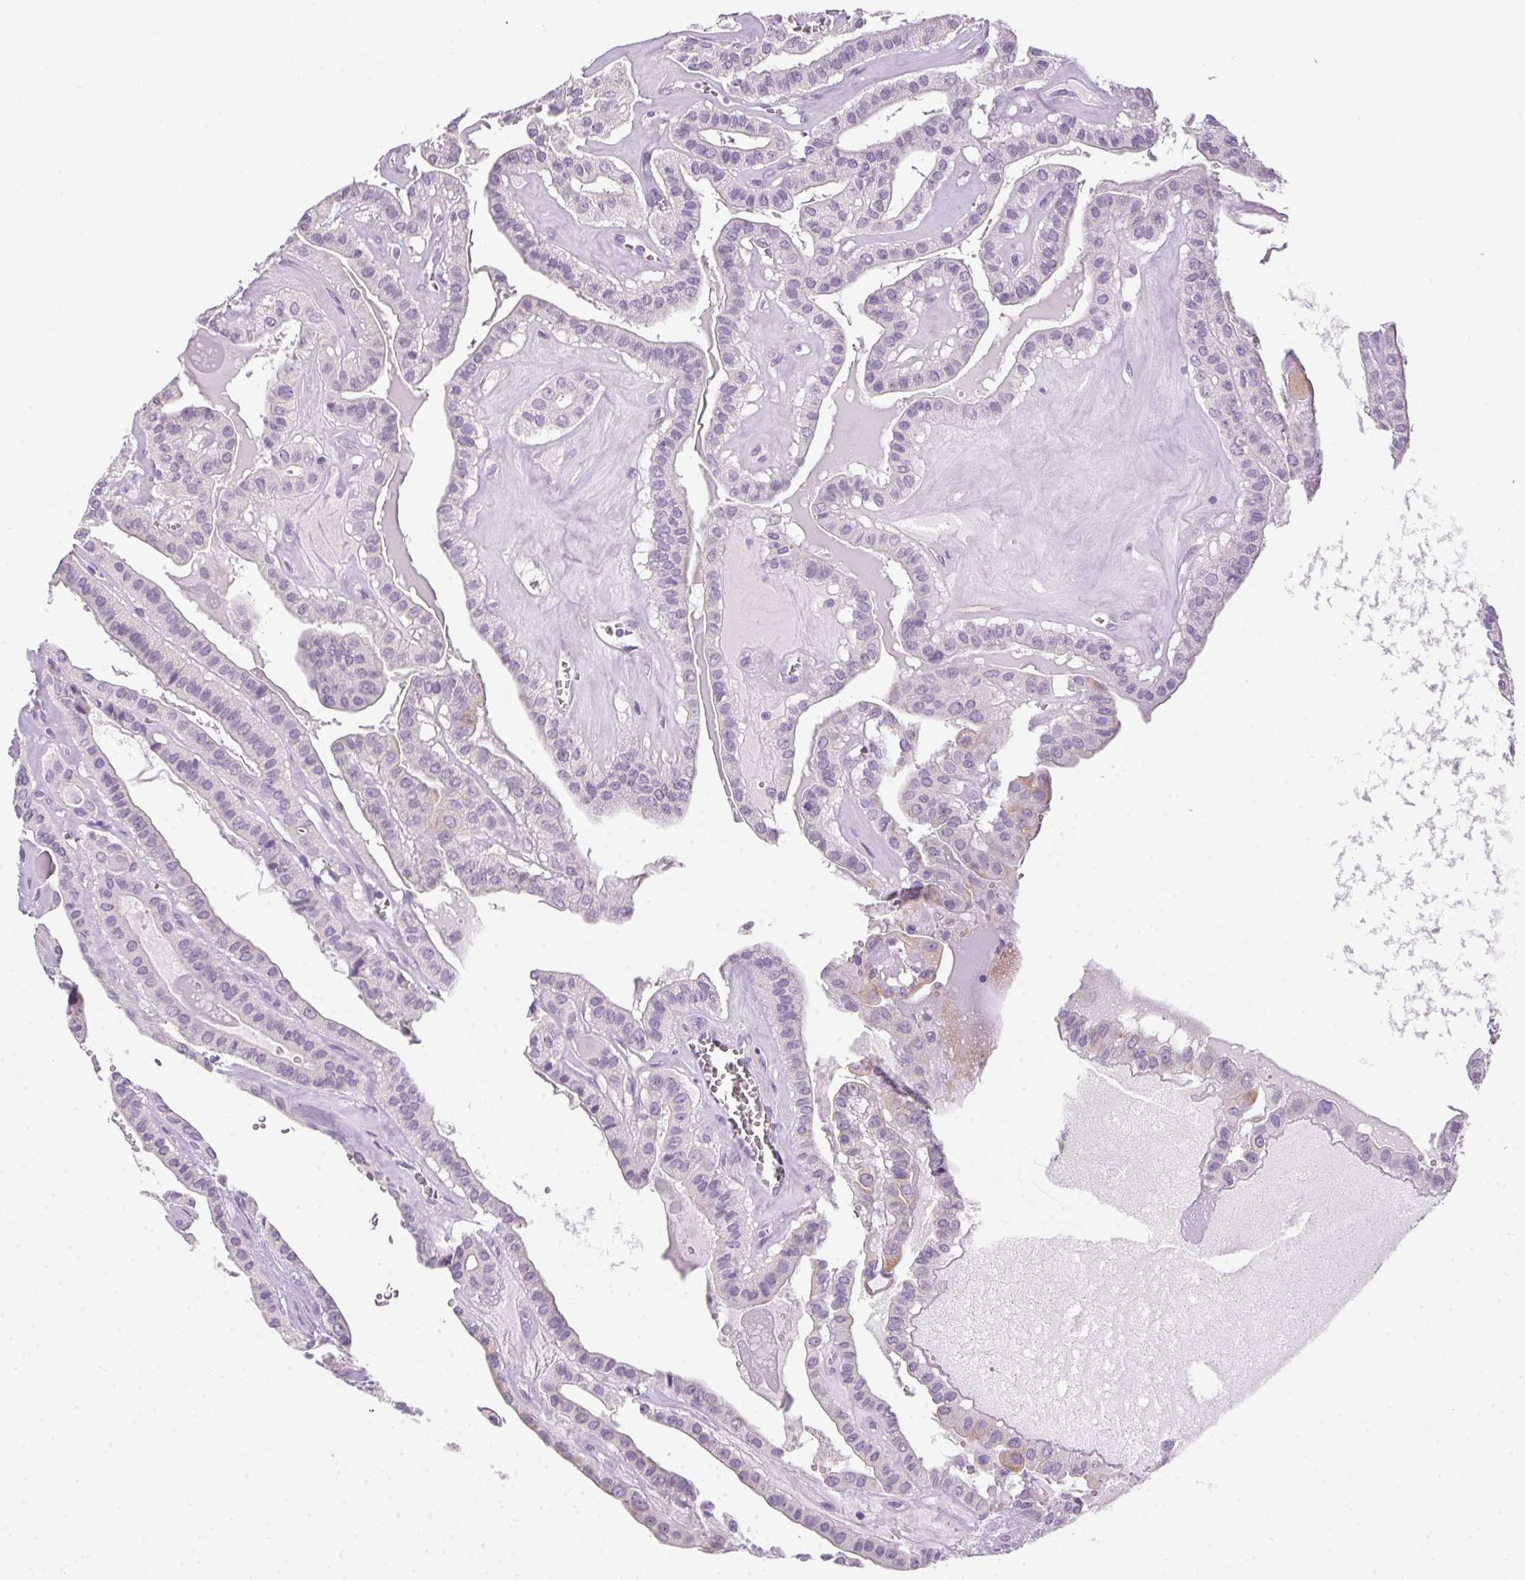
{"staining": {"intensity": "negative", "quantity": "none", "location": "none"}, "tissue": "thyroid cancer", "cell_type": "Tumor cells", "image_type": "cancer", "snomed": [{"axis": "morphology", "description": "Papillary adenocarcinoma, NOS"}, {"axis": "topography", "description": "Thyroid gland"}], "caption": "Image shows no protein expression in tumor cells of thyroid cancer tissue.", "gene": "POPDC2", "patient": {"sex": "male", "age": 52}}